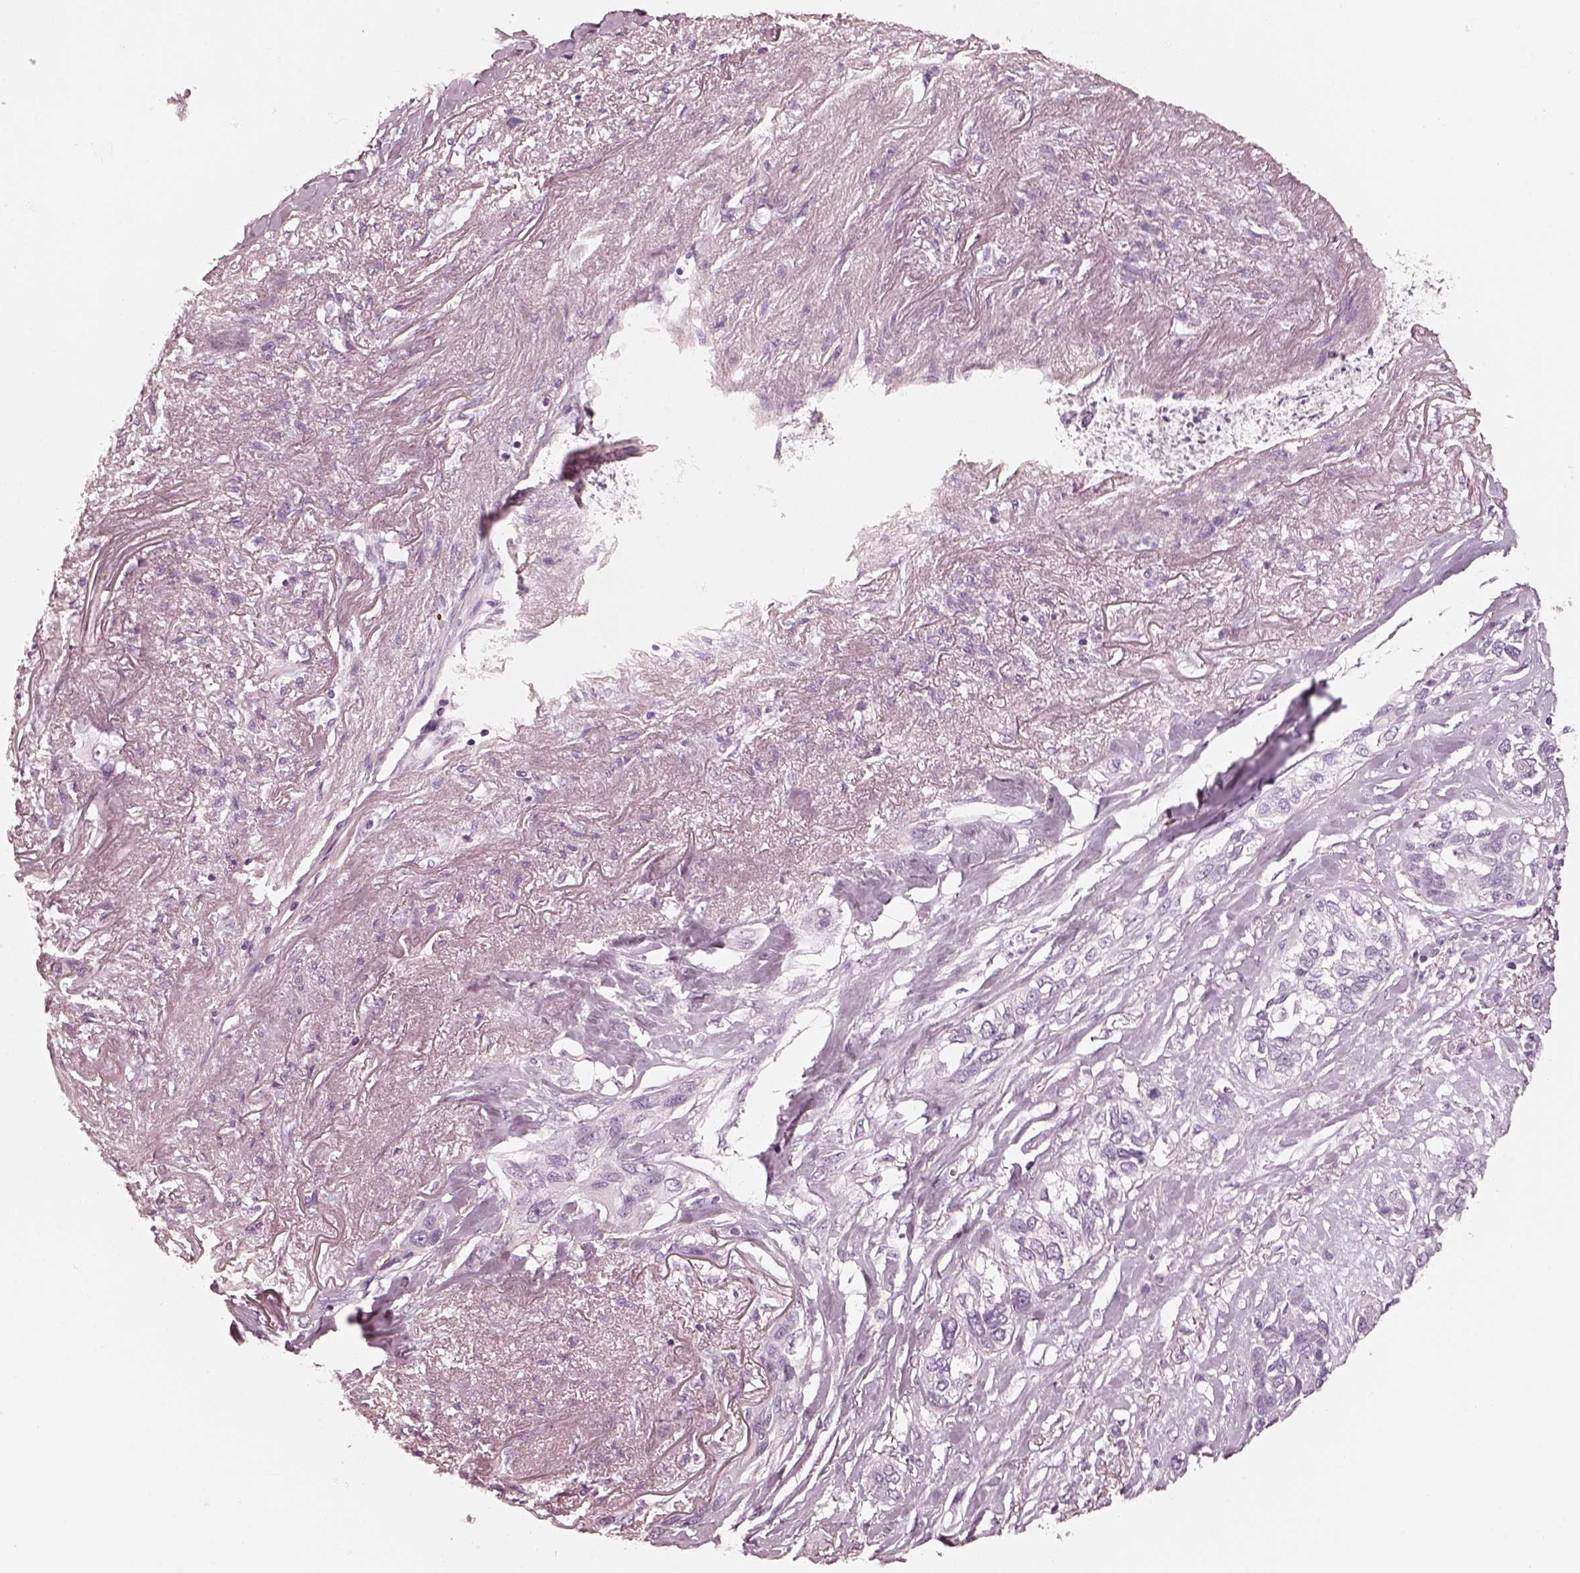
{"staining": {"intensity": "negative", "quantity": "none", "location": "none"}, "tissue": "lung cancer", "cell_type": "Tumor cells", "image_type": "cancer", "snomed": [{"axis": "morphology", "description": "Squamous cell carcinoma, NOS"}, {"axis": "topography", "description": "Lung"}], "caption": "This is an IHC micrograph of lung squamous cell carcinoma. There is no expression in tumor cells.", "gene": "R3HDML", "patient": {"sex": "female", "age": 70}}